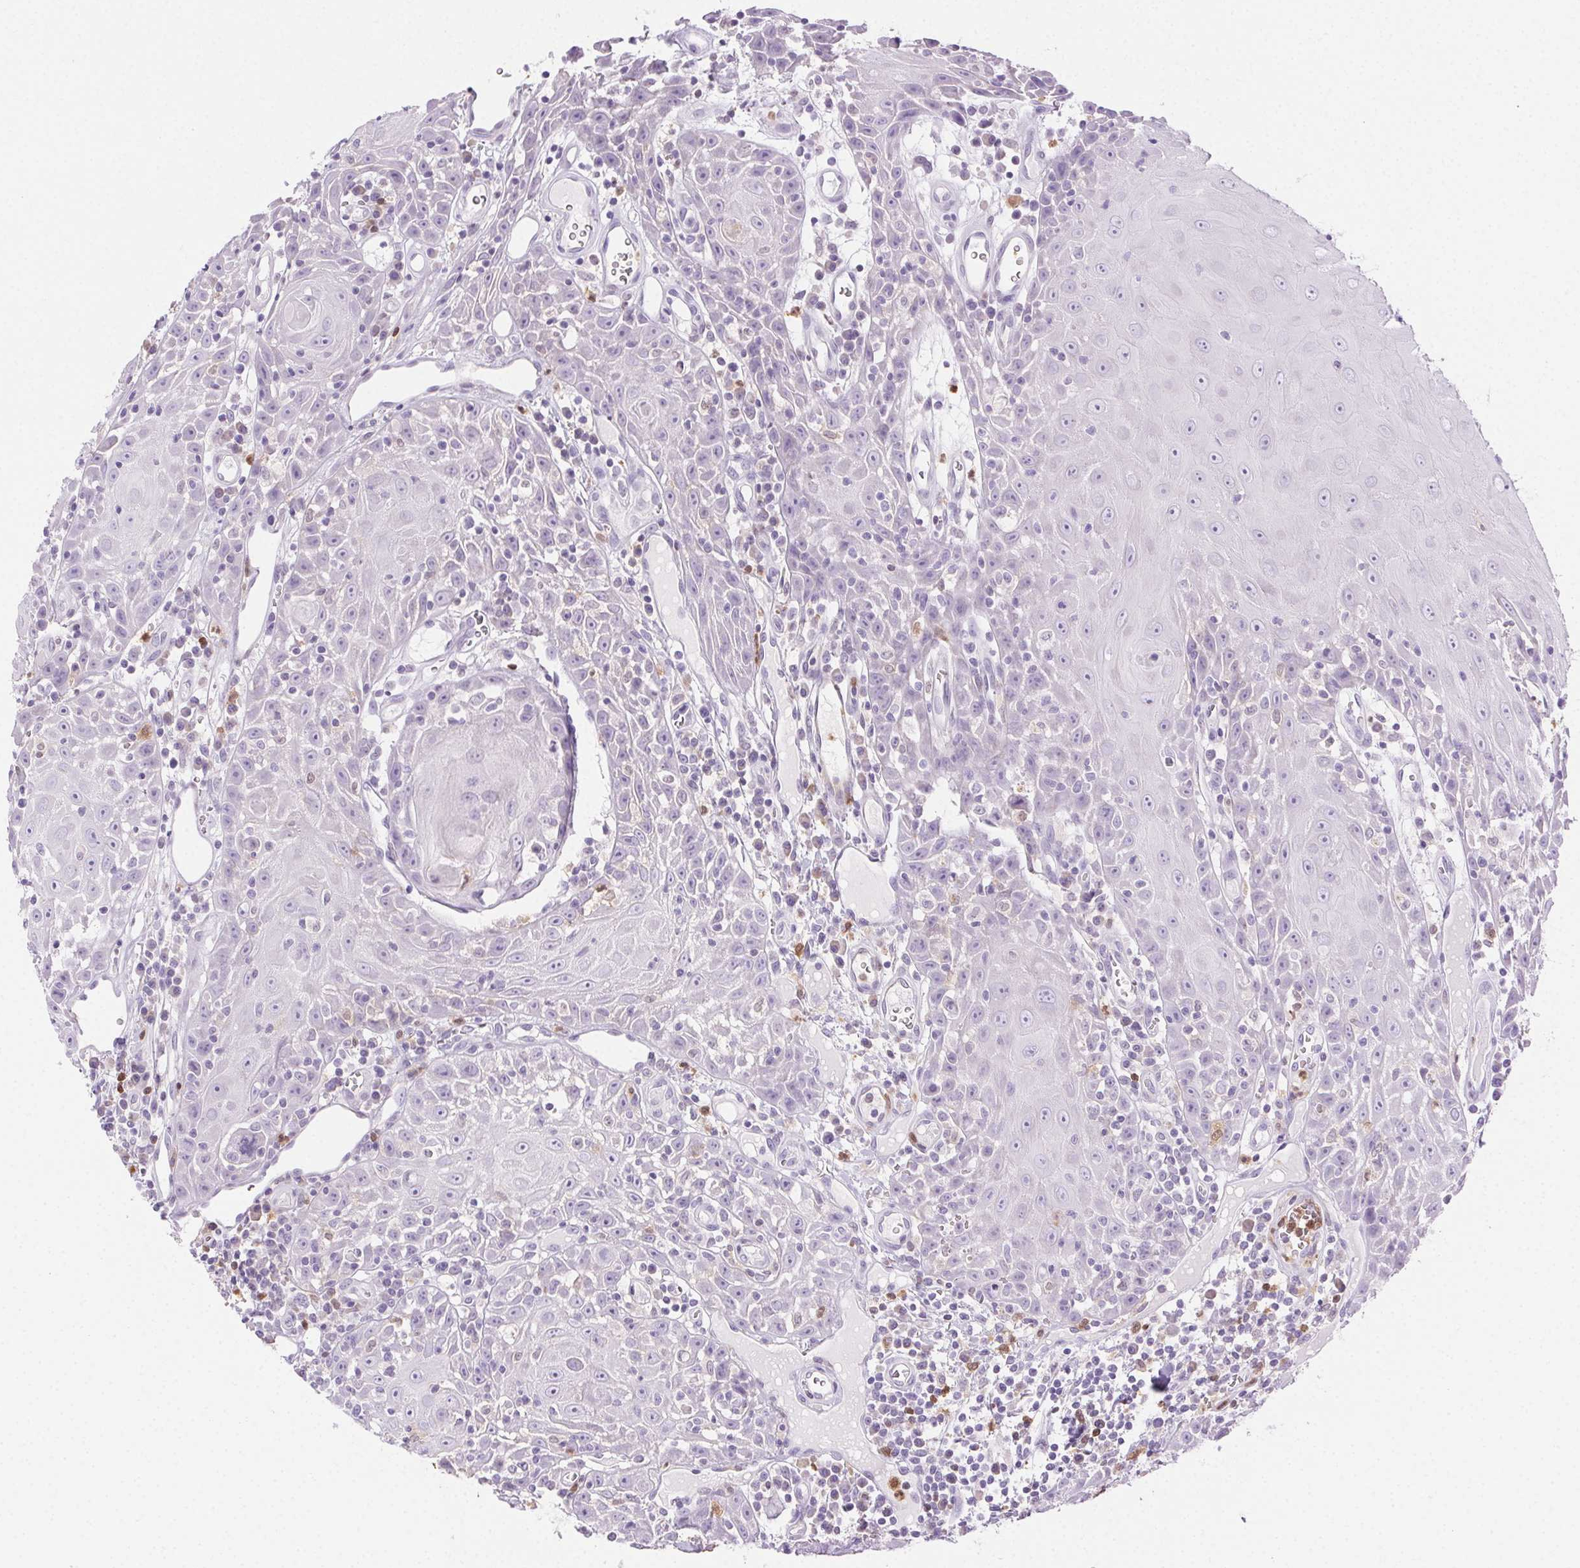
{"staining": {"intensity": "negative", "quantity": "none", "location": "none"}, "tissue": "head and neck cancer", "cell_type": "Tumor cells", "image_type": "cancer", "snomed": [{"axis": "morphology", "description": "Squamous cell carcinoma, NOS"}, {"axis": "topography", "description": "Head-Neck"}], "caption": "Immunohistochemistry of head and neck cancer (squamous cell carcinoma) demonstrates no expression in tumor cells.", "gene": "TMEM45A", "patient": {"sex": "male", "age": 52}}